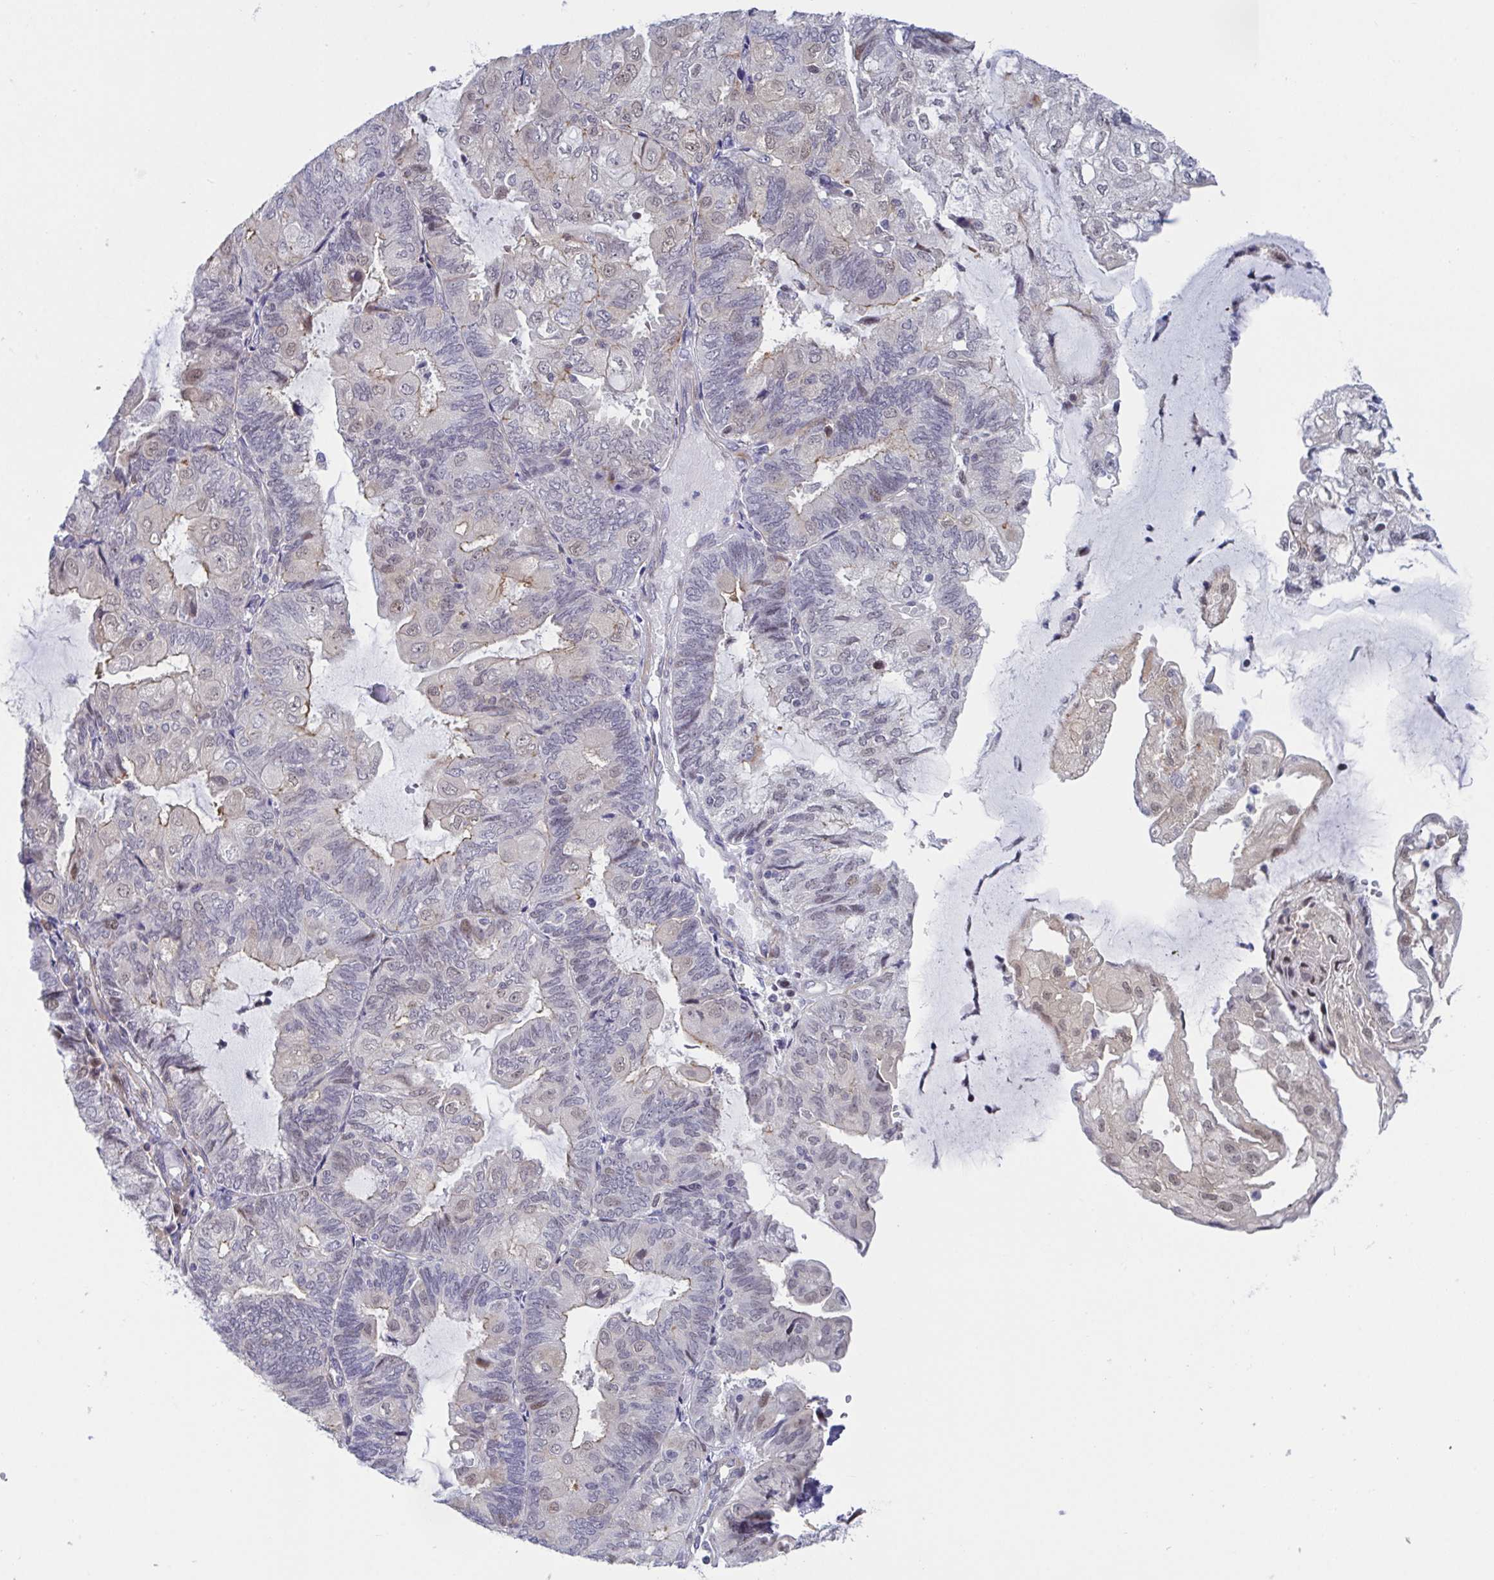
{"staining": {"intensity": "weak", "quantity": "<25%", "location": "nuclear"}, "tissue": "endometrial cancer", "cell_type": "Tumor cells", "image_type": "cancer", "snomed": [{"axis": "morphology", "description": "Adenocarcinoma, NOS"}, {"axis": "topography", "description": "Endometrium"}], "caption": "Immunohistochemistry (IHC) of endometrial cancer (adenocarcinoma) displays no positivity in tumor cells. (DAB immunohistochemistry (IHC), high magnification).", "gene": "WDR72", "patient": {"sex": "female", "age": 81}}